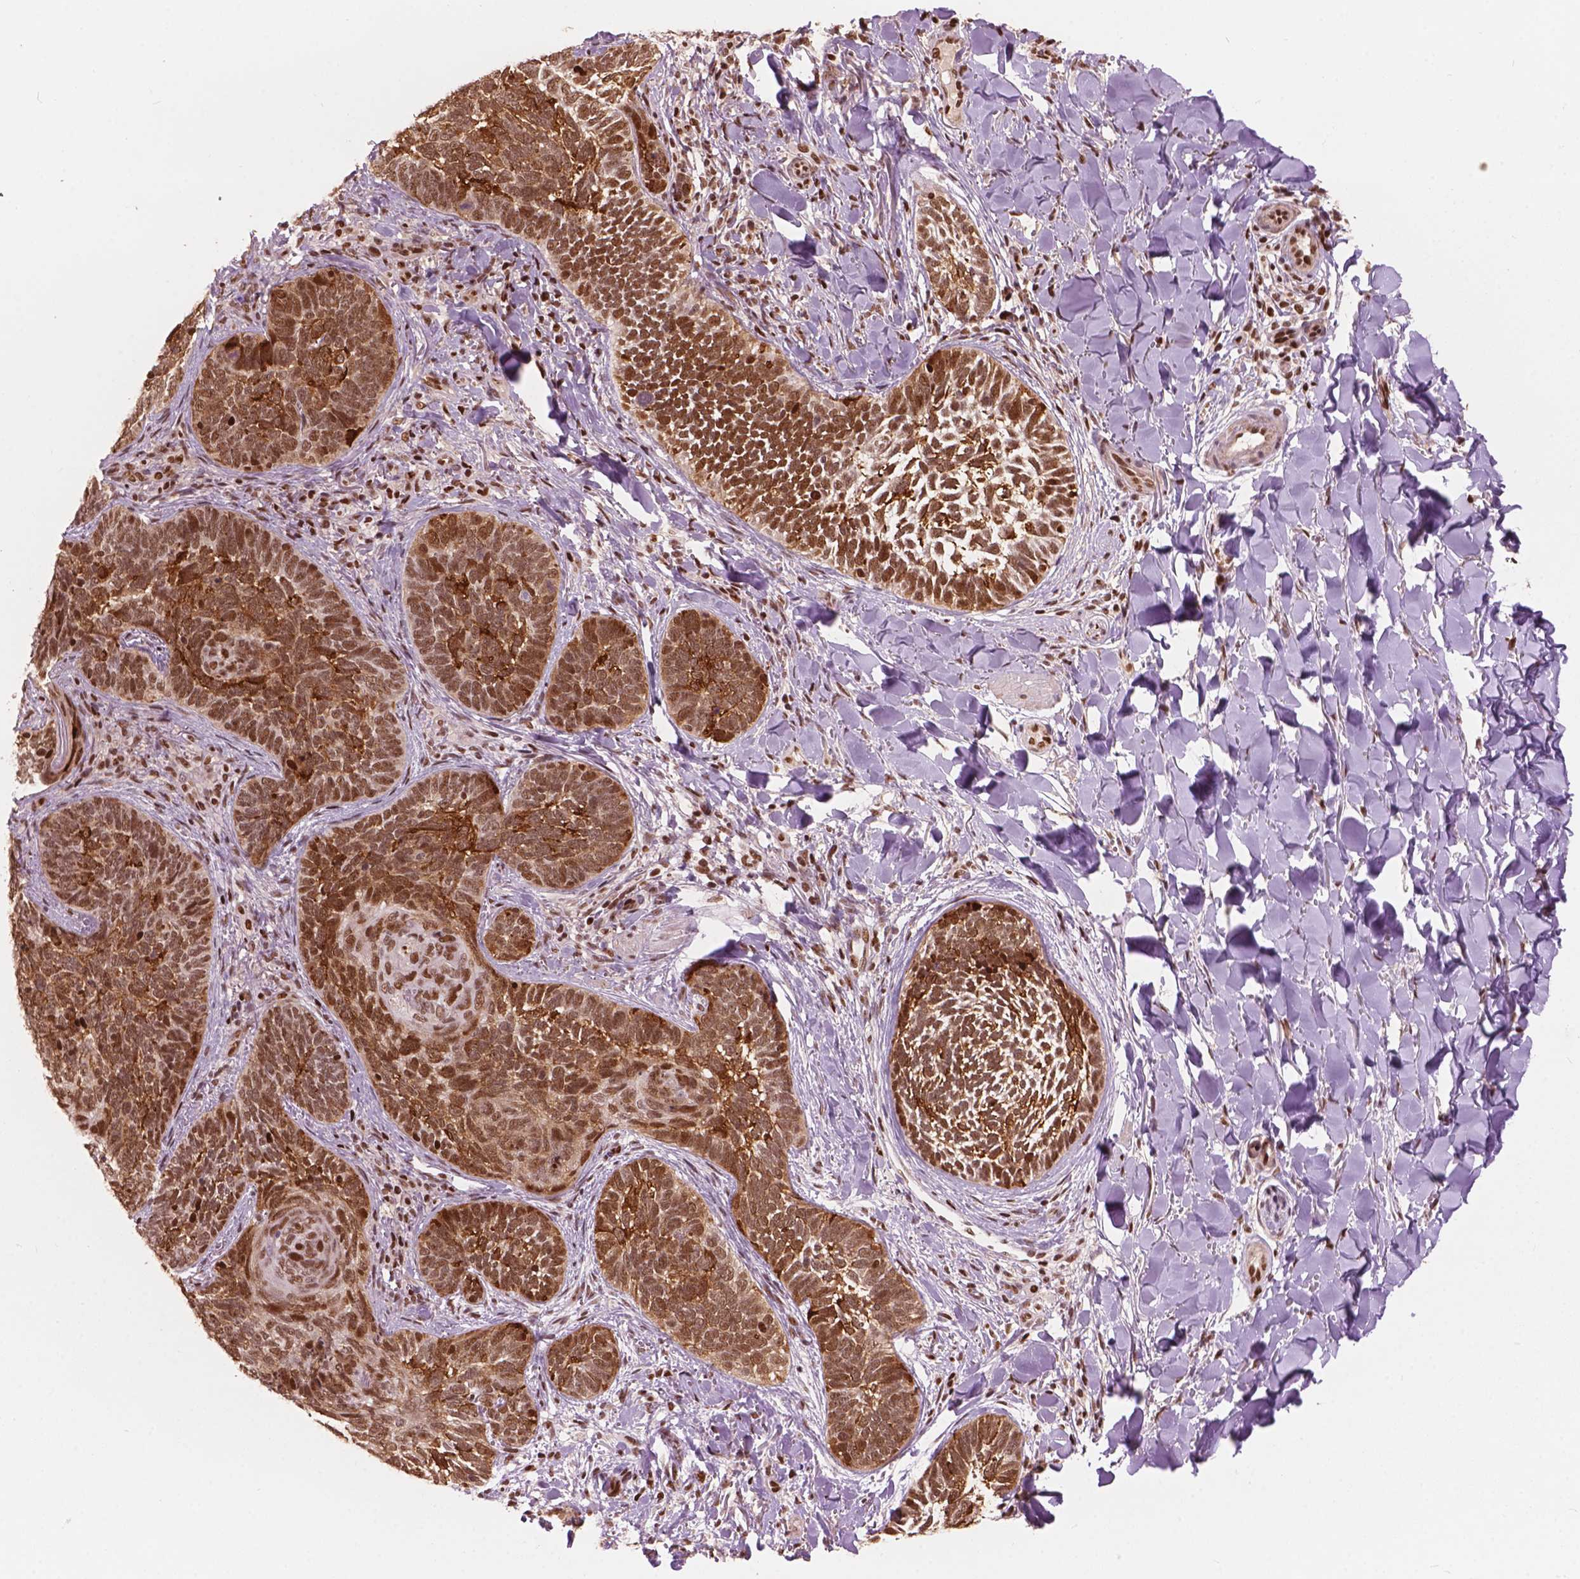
{"staining": {"intensity": "moderate", "quantity": ">75%", "location": "cytoplasmic/membranous,nuclear"}, "tissue": "skin cancer", "cell_type": "Tumor cells", "image_type": "cancer", "snomed": [{"axis": "morphology", "description": "Normal tissue, NOS"}, {"axis": "morphology", "description": "Basal cell carcinoma"}, {"axis": "topography", "description": "Skin"}], "caption": "A high-resolution image shows IHC staining of skin cancer (basal cell carcinoma), which displays moderate cytoplasmic/membranous and nuclear positivity in approximately >75% of tumor cells. (Brightfield microscopy of DAB IHC at high magnification).", "gene": "ANP32B", "patient": {"sex": "male", "age": 46}}